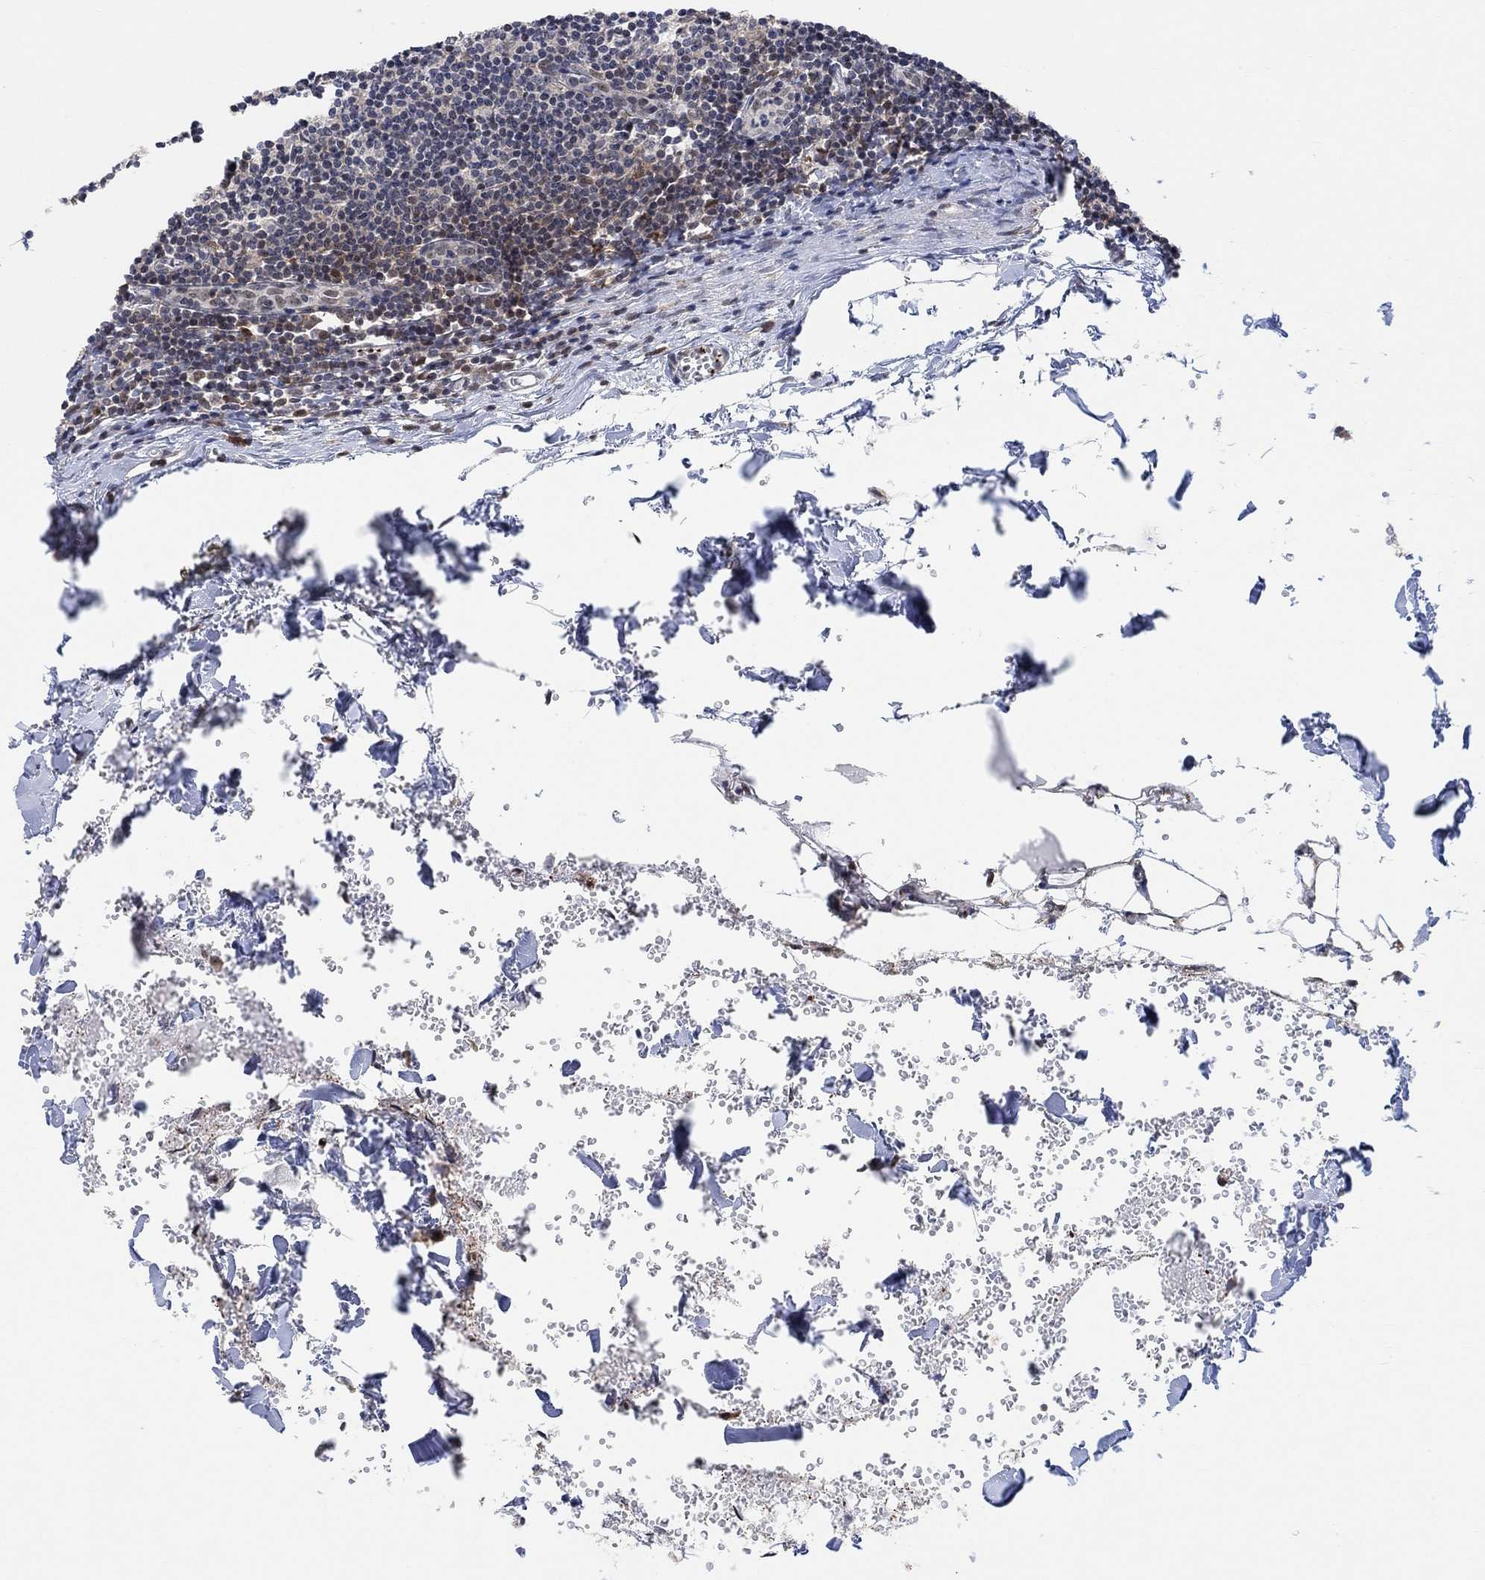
{"staining": {"intensity": "moderate", "quantity": "<25%", "location": "cytoplasmic/membranous,nuclear"}, "tissue": "lymph node", "cell_type": "Germinal center cells", "image_type": "normal", "snomed": [{"axis": "morphology", "description": "Normal tissue, NOS"}, {"axis": "topography", "description": "Lymph node"}], "caption": "Unremarkable lymph node demonstrates moderate cytoplasmic/membranous,nuclear expression in approximately <25% of germinal center cells The staining was performed using DAB, with brown indicating positive protein expression. Nuclei are stained blue with hematoxylin..", "gene": "PWWP2B", "patient": {"sex": "male", "age": 59}}